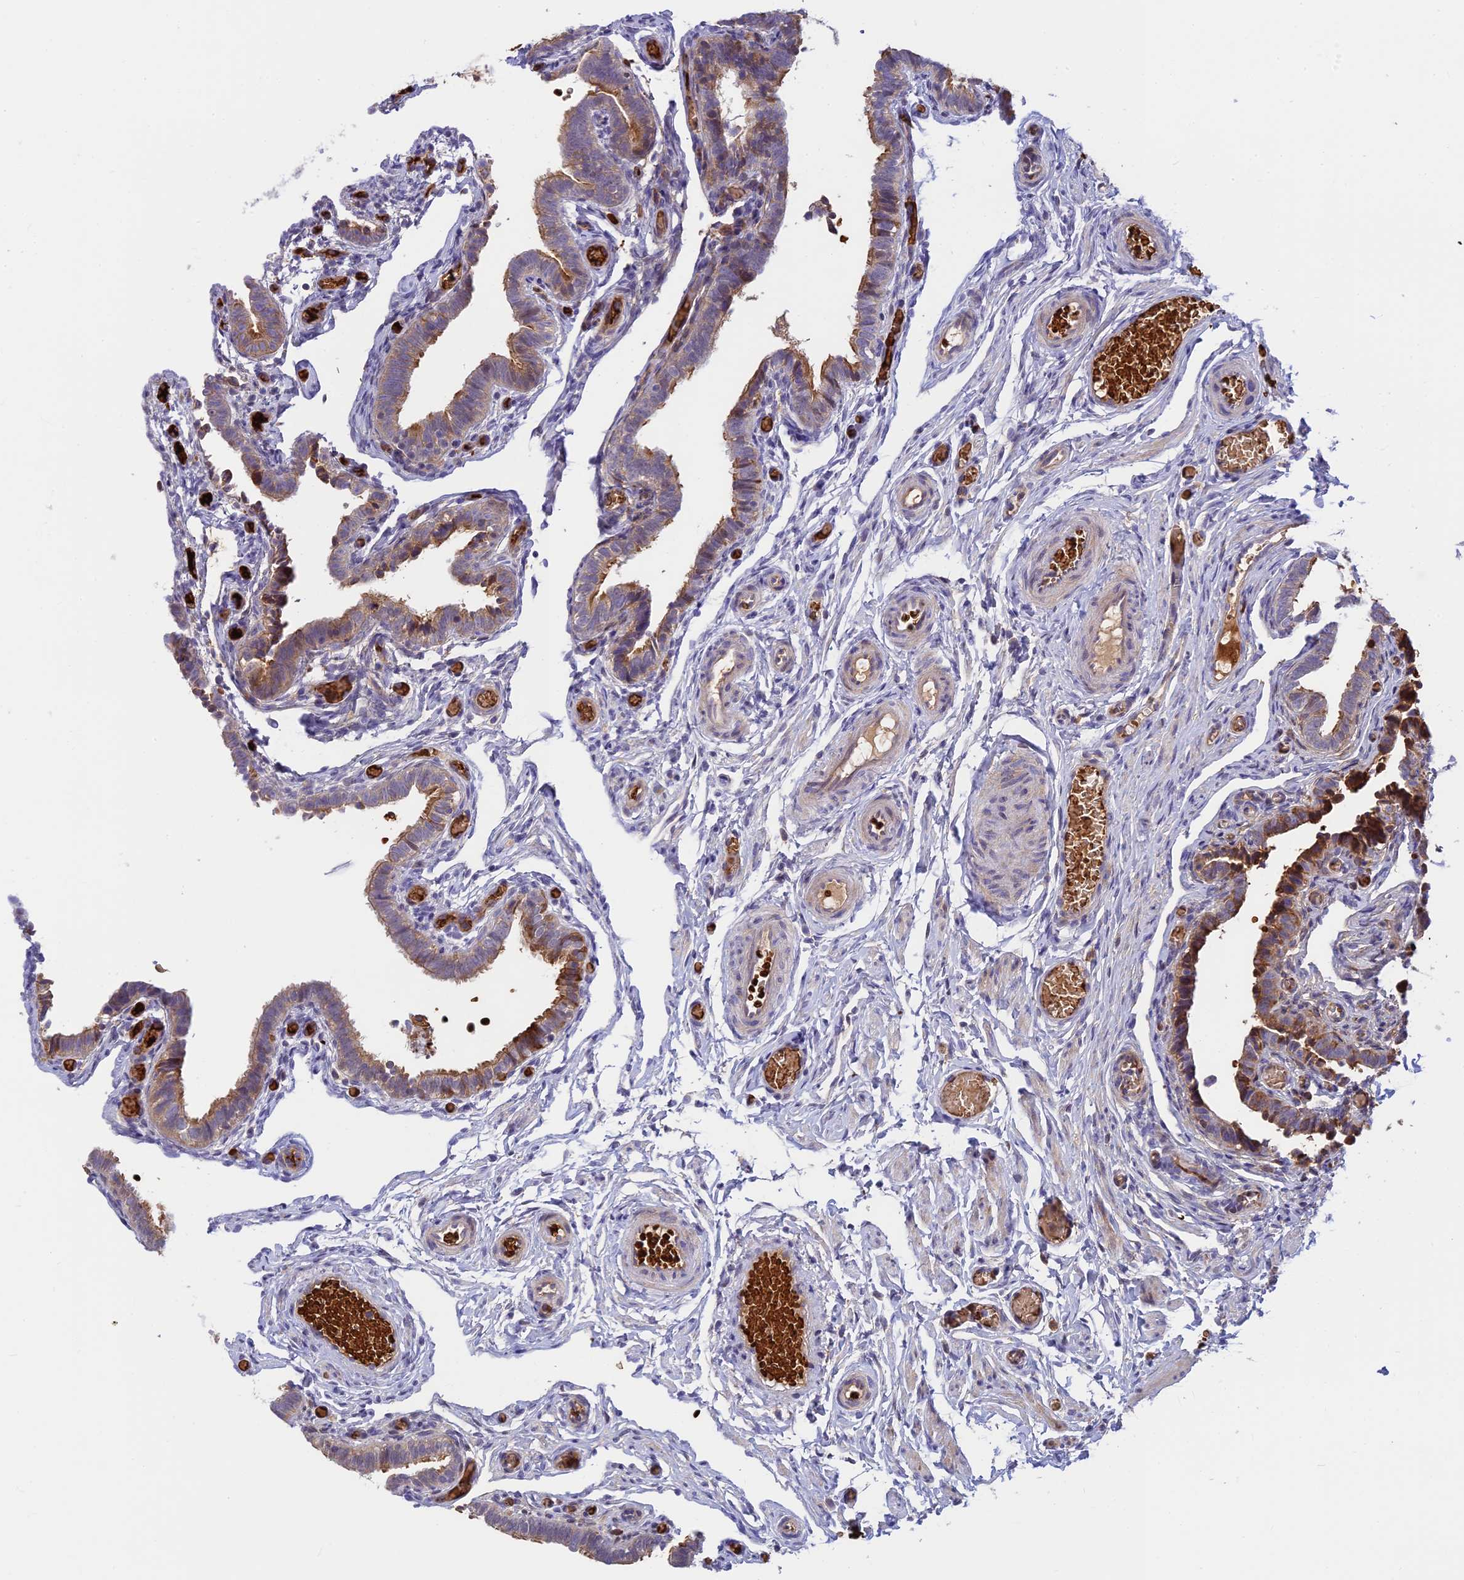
{"staining": {"intensity": "moderate", "quantity": "25%-75%", "location": "cytoplasmic/membranous"}, "tissue": "fallopian tube", "cell_type": "Glandular cells", "image_type": "normal", "snomed": [{"axis": "morphology", "description": "Normal tissue, NOS"}, {"axis": "topography", "description": "Fallopian tube"}], "caption": "The immunohistochemical stain highlights moderate cytoplasmic/membranous expression in glandular cells of normal fallopian tube. The protein is shown in brown color, while the nuclei are stained blue.", "gene": "UFSP2", "patient": {"sex": "female", "age": 36}}